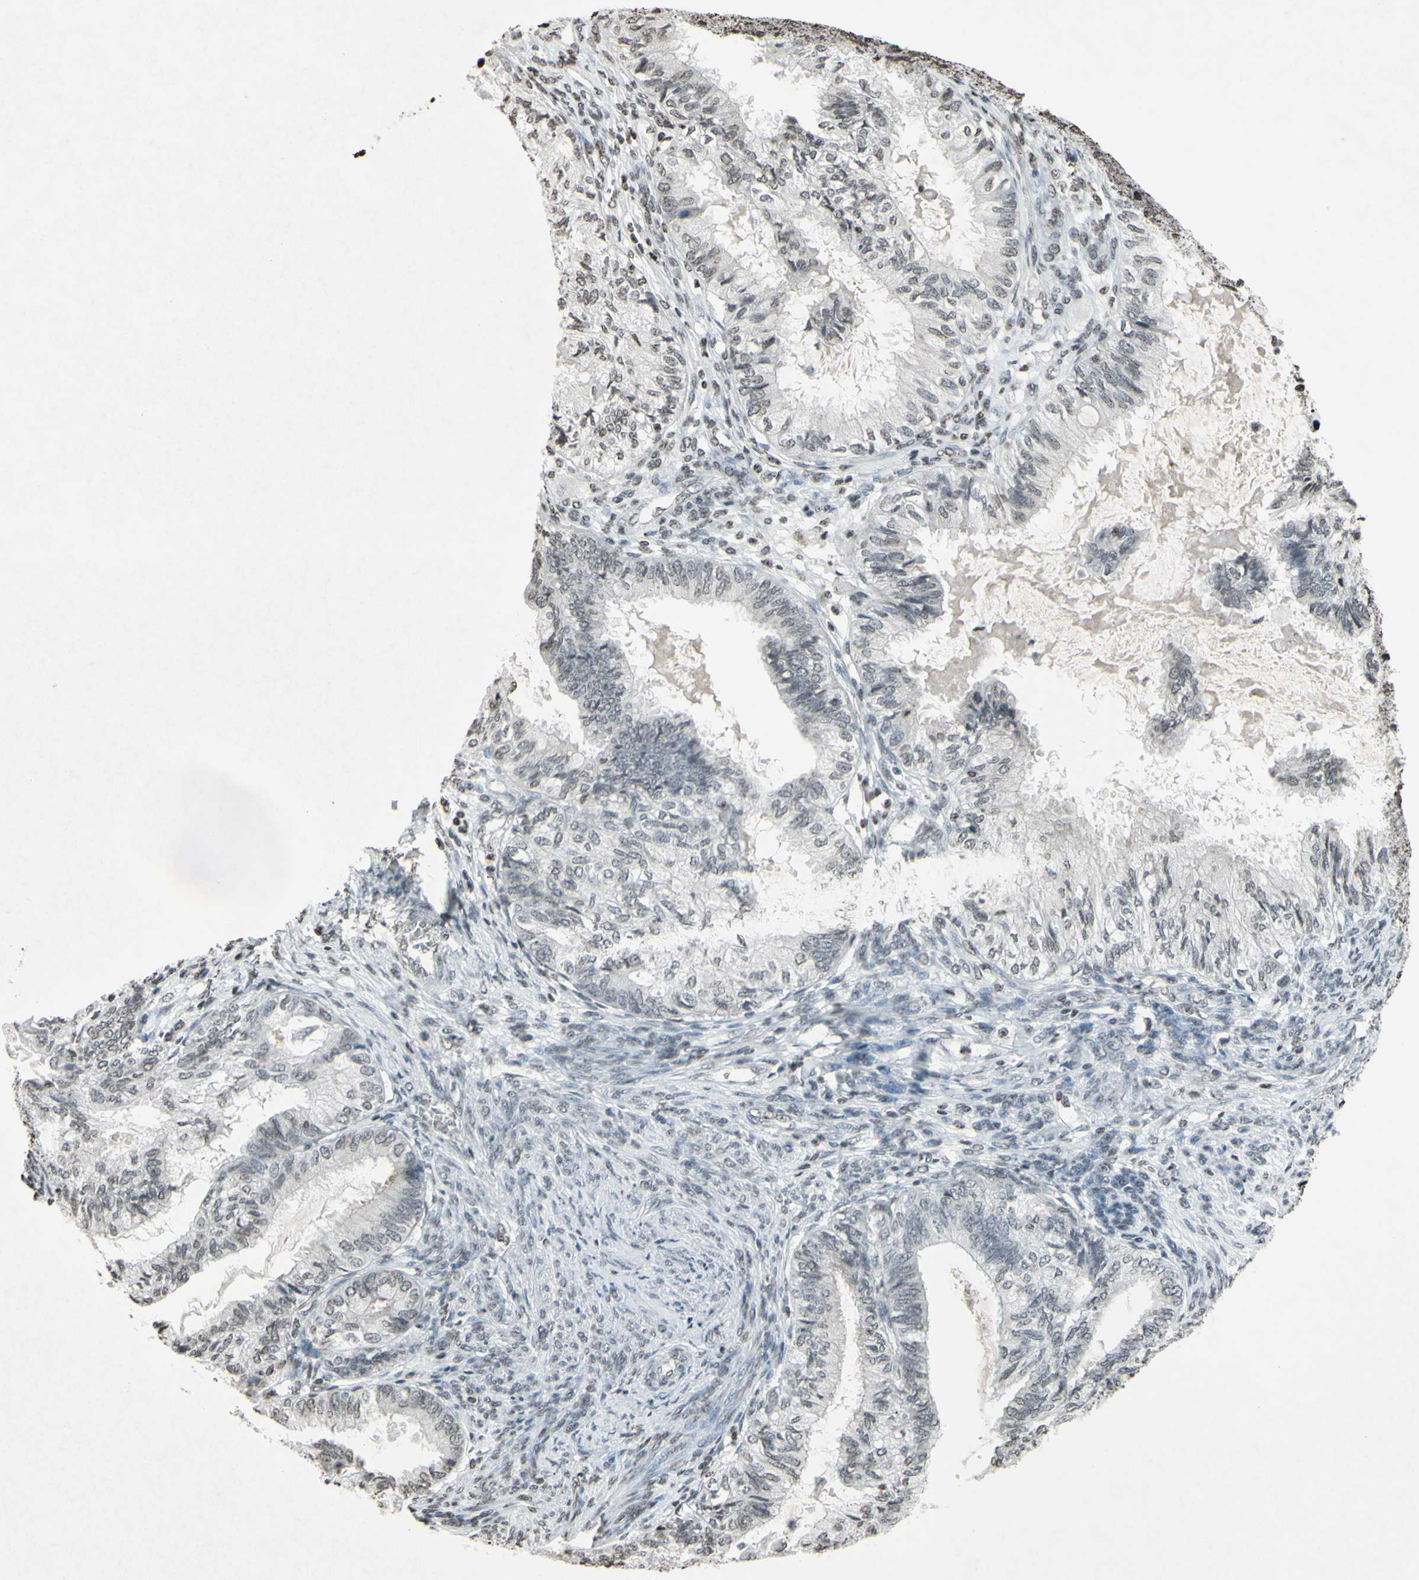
{"staining": {"intensity": "negative", "quantity": "none", "location": "none"}, "tissue": "cervical cancer", "cell_type": "Tumor cells", "image_type": "cancer", "snomed": [{"axis": "morphology", "description": "Normal tissue, NOS"}, {"axis": "morphology", "description": "Adenocarcinoma, NOS"}, {"axis": "topography", "description": "Cervix"}, {"axis": "topography", "description": "Endometrium"}], "caption": "The histopathology image displays no significant expression in tumor cells of adenocarcinoma (cervical).", "gene": "CD79B", "patient": {"sex": "female", "age": 86}}